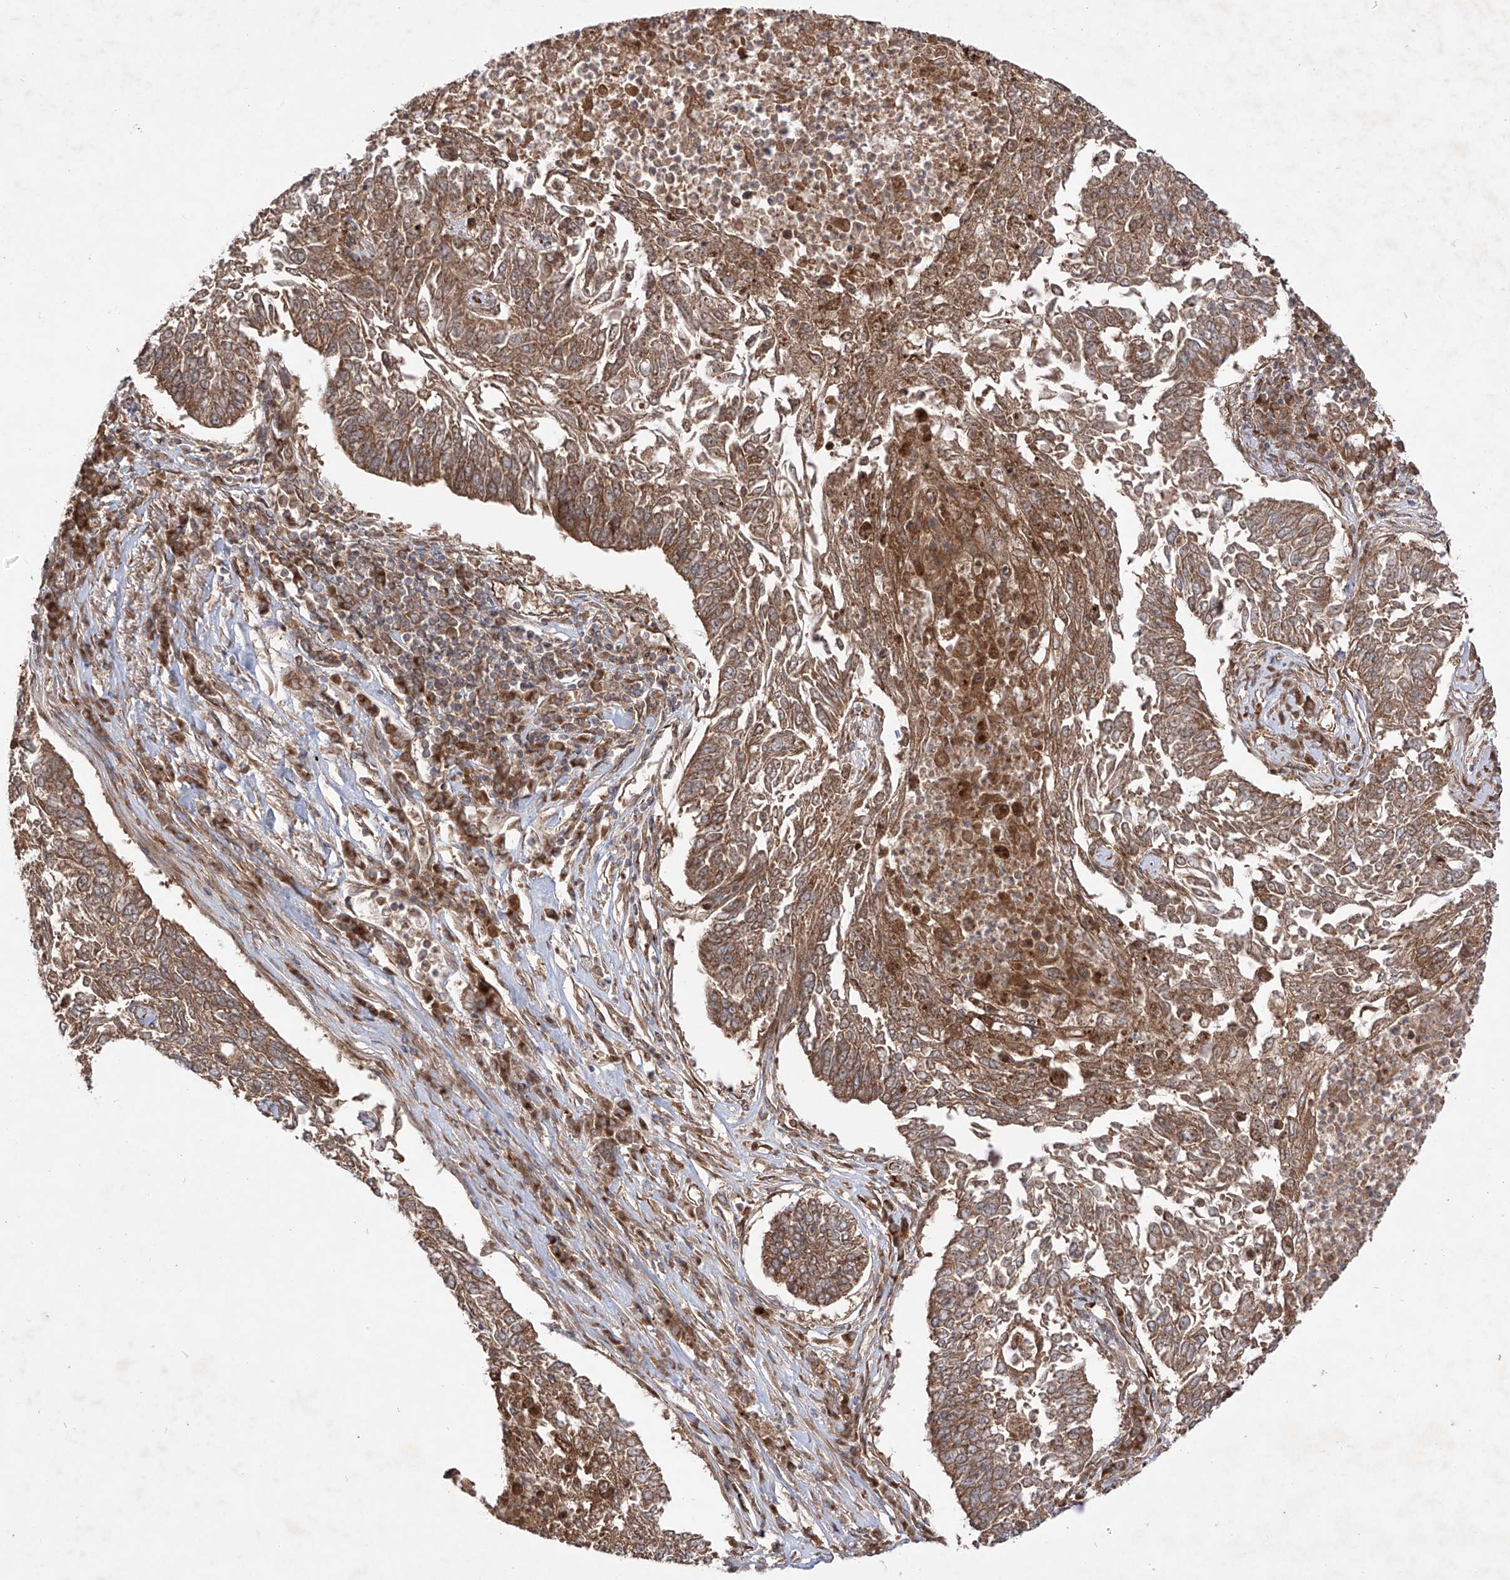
{"staining": {"intensity": "moderate", "quantity": ">75%", "location": "cytoplasmic/membranous"}, "tissue": "lung cancer", "cell_type": "Tumor cells", "image_type": "cancer", "snomed": [{"axis": "morphology", "description": "Normal tissue, NOS"}, {"axis": "morphology", "description": "Squamous cell carcinoma, NOS"}, {"axis": "topography", "description": "Cartilage tissue"}, {"axis": "topography", "description": "Bronchus"}, {"axis": "topography", "description": "Lung"}], "caption": "Immunohistochemical staining of human lung squamous cell carcinoma demonstrates medium levels of moderate cytoplasmic/membranous expression in about >75% of tumor cells.", "gene": "YKT6", "patient": {"sex": "female", "age": 49}}